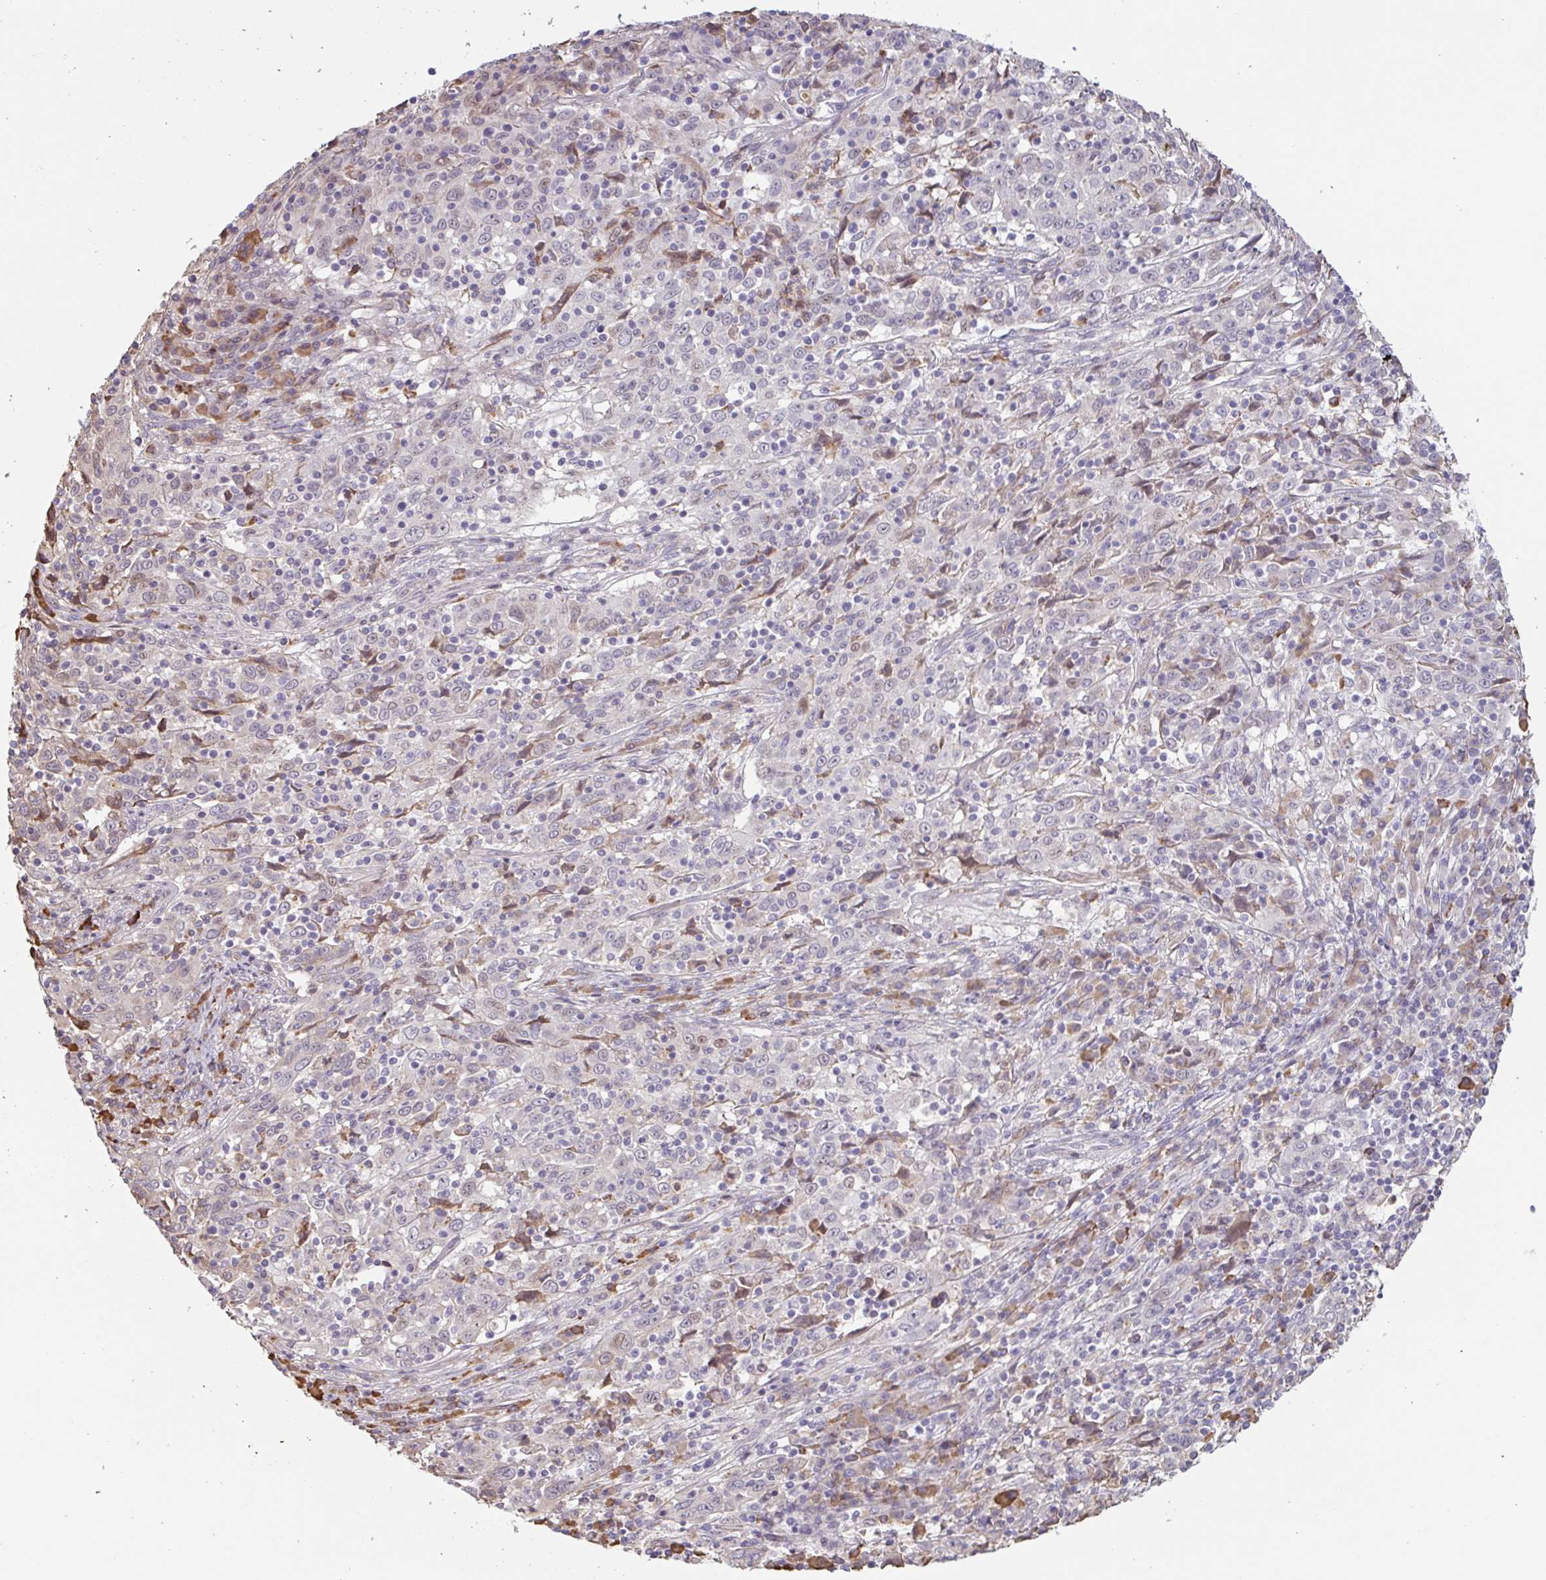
{"staining": {"intensity": "negative", "quantity": "none", "location": "none"}, "tissue": "cervical cancer", "cell_type": "Tumor cells", "image_type": "cancer", "snomed": [{"axis": "morphology", "description": "Squamous cell carcinoma, NOS"}, {"axis": "topography", "description": "Cervix"}], "caption": "Tumor cells are negative for brown protein staining in cervical squamous cell carcinoma. (DAB (3,3'-diaminobenzidine) immunohistochemistry visualized using brightfield microscopy, high magnification).", "gene": "TAF1D", "patient": {"sex": "female", "age": 46}}